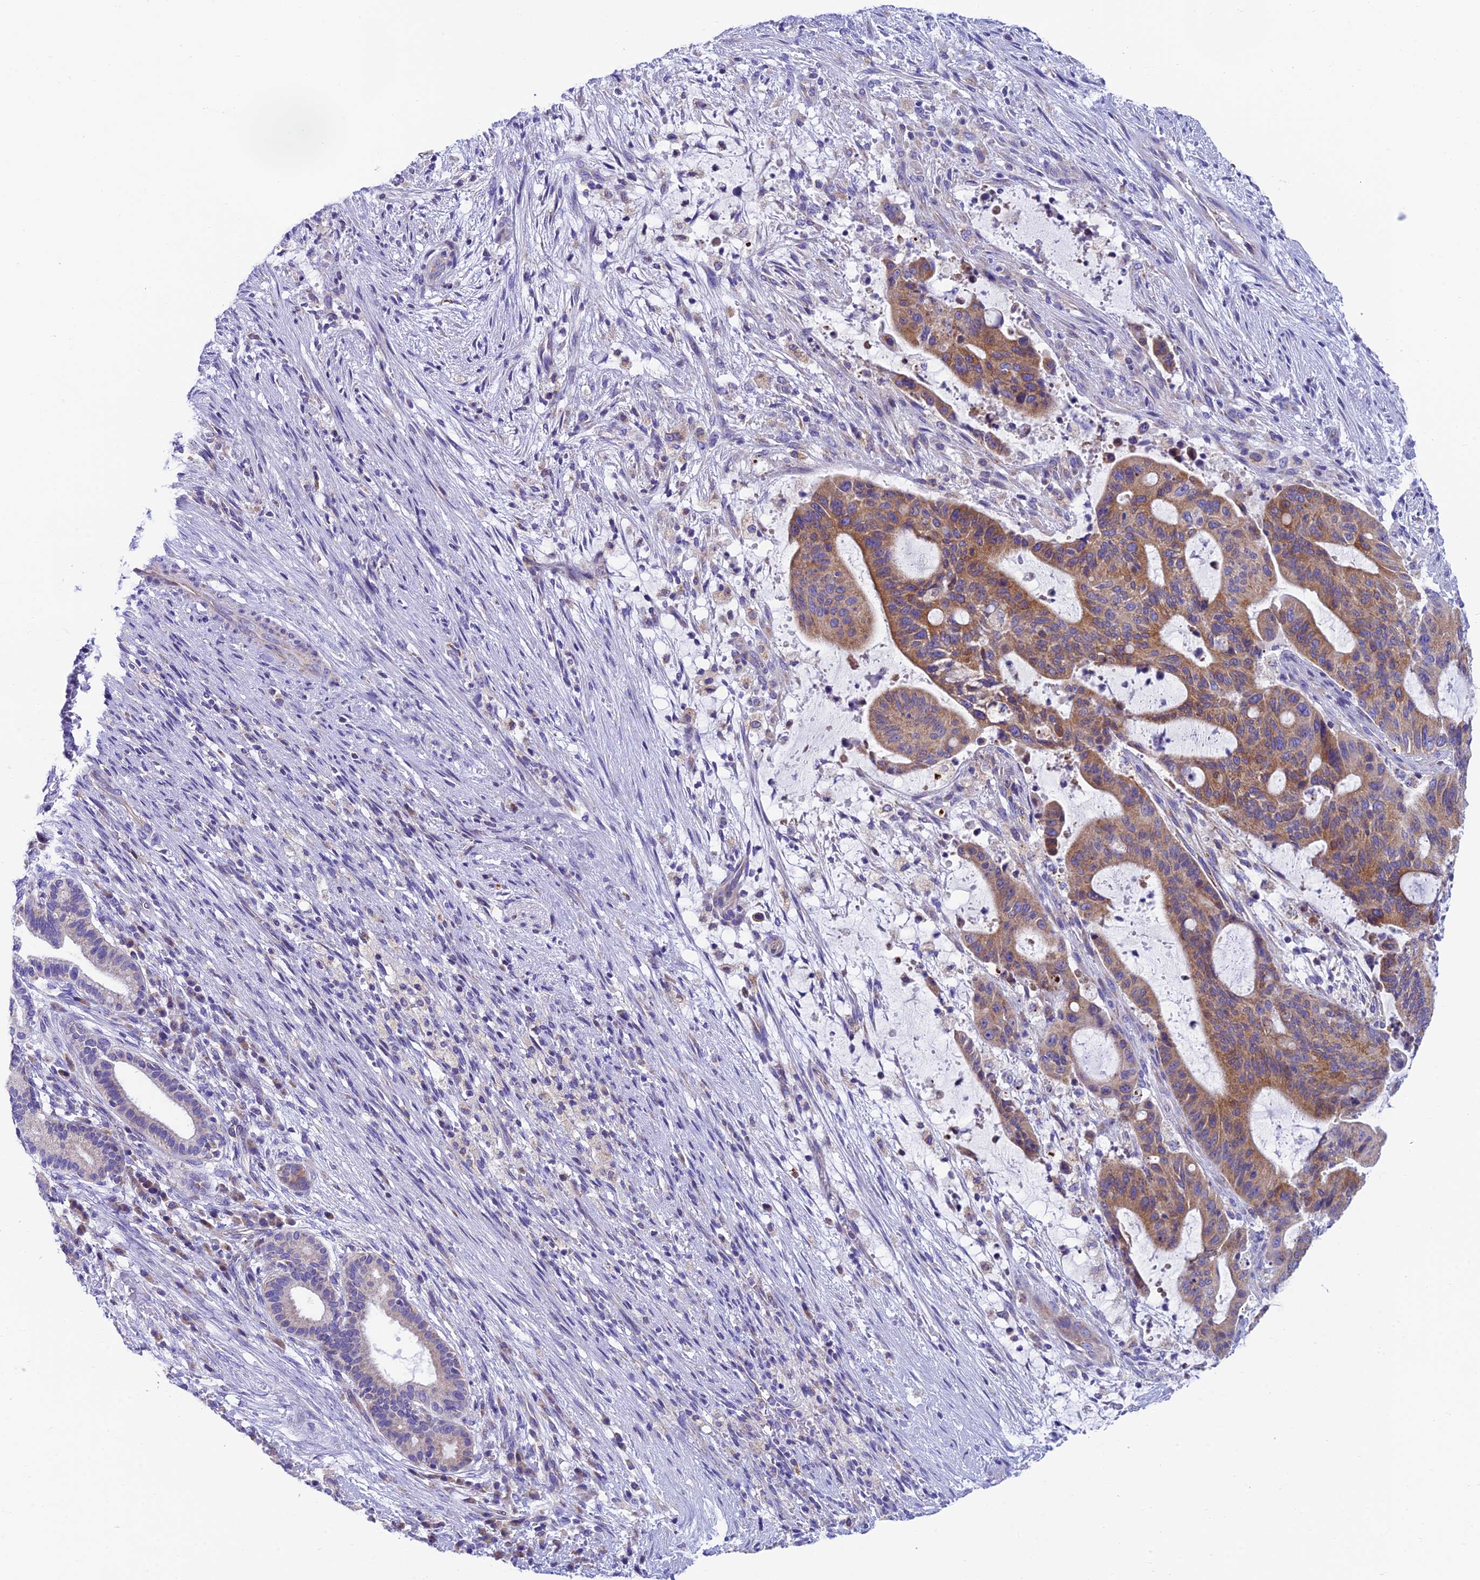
{"staining": {"intensity": "moderate", "quantity": ">75%", "location": "cytoplasmic/membranous"}, "tissue": "liver cancer", "cell_type": "Tumor cells", "image_type": "cancer", "snomed": [{"axis": "morphology", "description": "Normal tissue, NOS"}, {"axis": "morphology", "description": "Cholangiocarcinoma"}, {"axis": "topography", "description": "Liver"}, {"axis": "topography", "description": "Peripheral nerve tissue"}], "caption": "Liver cholangiocarcinoma stained for a protein (brown) shows moderate cytoplasmic/membranous positive expression in about >75% of tumor cells.", "gene": "REEP4", "patient": {"sex": "female", "age": 73}}